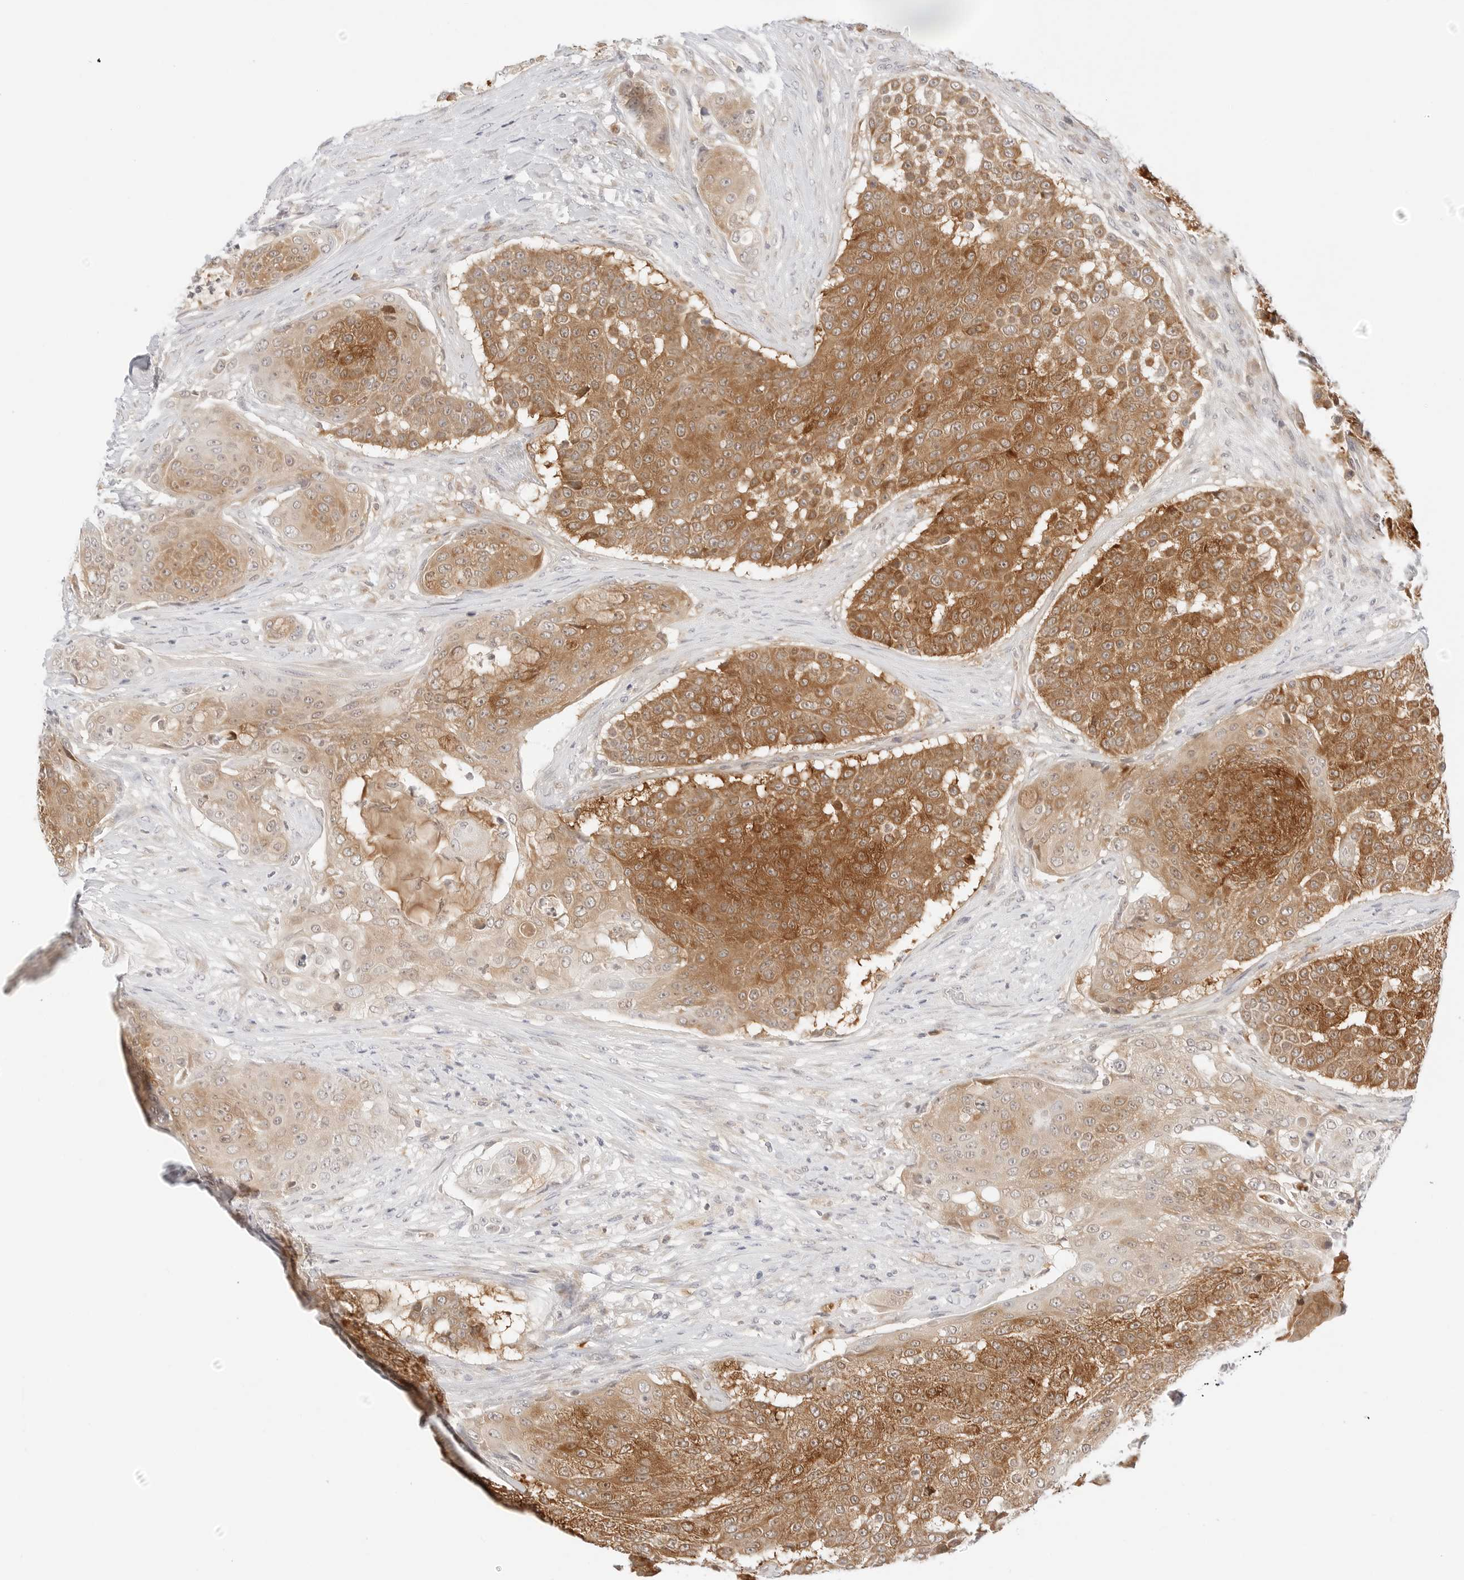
{"staining": {"intensity": "moderate", "quantity": ">75%", "location": "cytoplasmic/membranous"}, "tissue": "urothelial cancer", "cell_type": "Tumor cells", "image_type": "cancer", "snomed": [{"axis": "morphology", "description": "Urothelial carcinoma, High grade"}, {"axis": "topography", "description": "Urinary bladder"}], "caption": "The immunohistochemical stain labels moderate cytoplasmic/membranous staining in tumor cells of urothelial cancer tissue.", "gene": "ERO1B", "patient": {"sex": "female", "age": 63}}